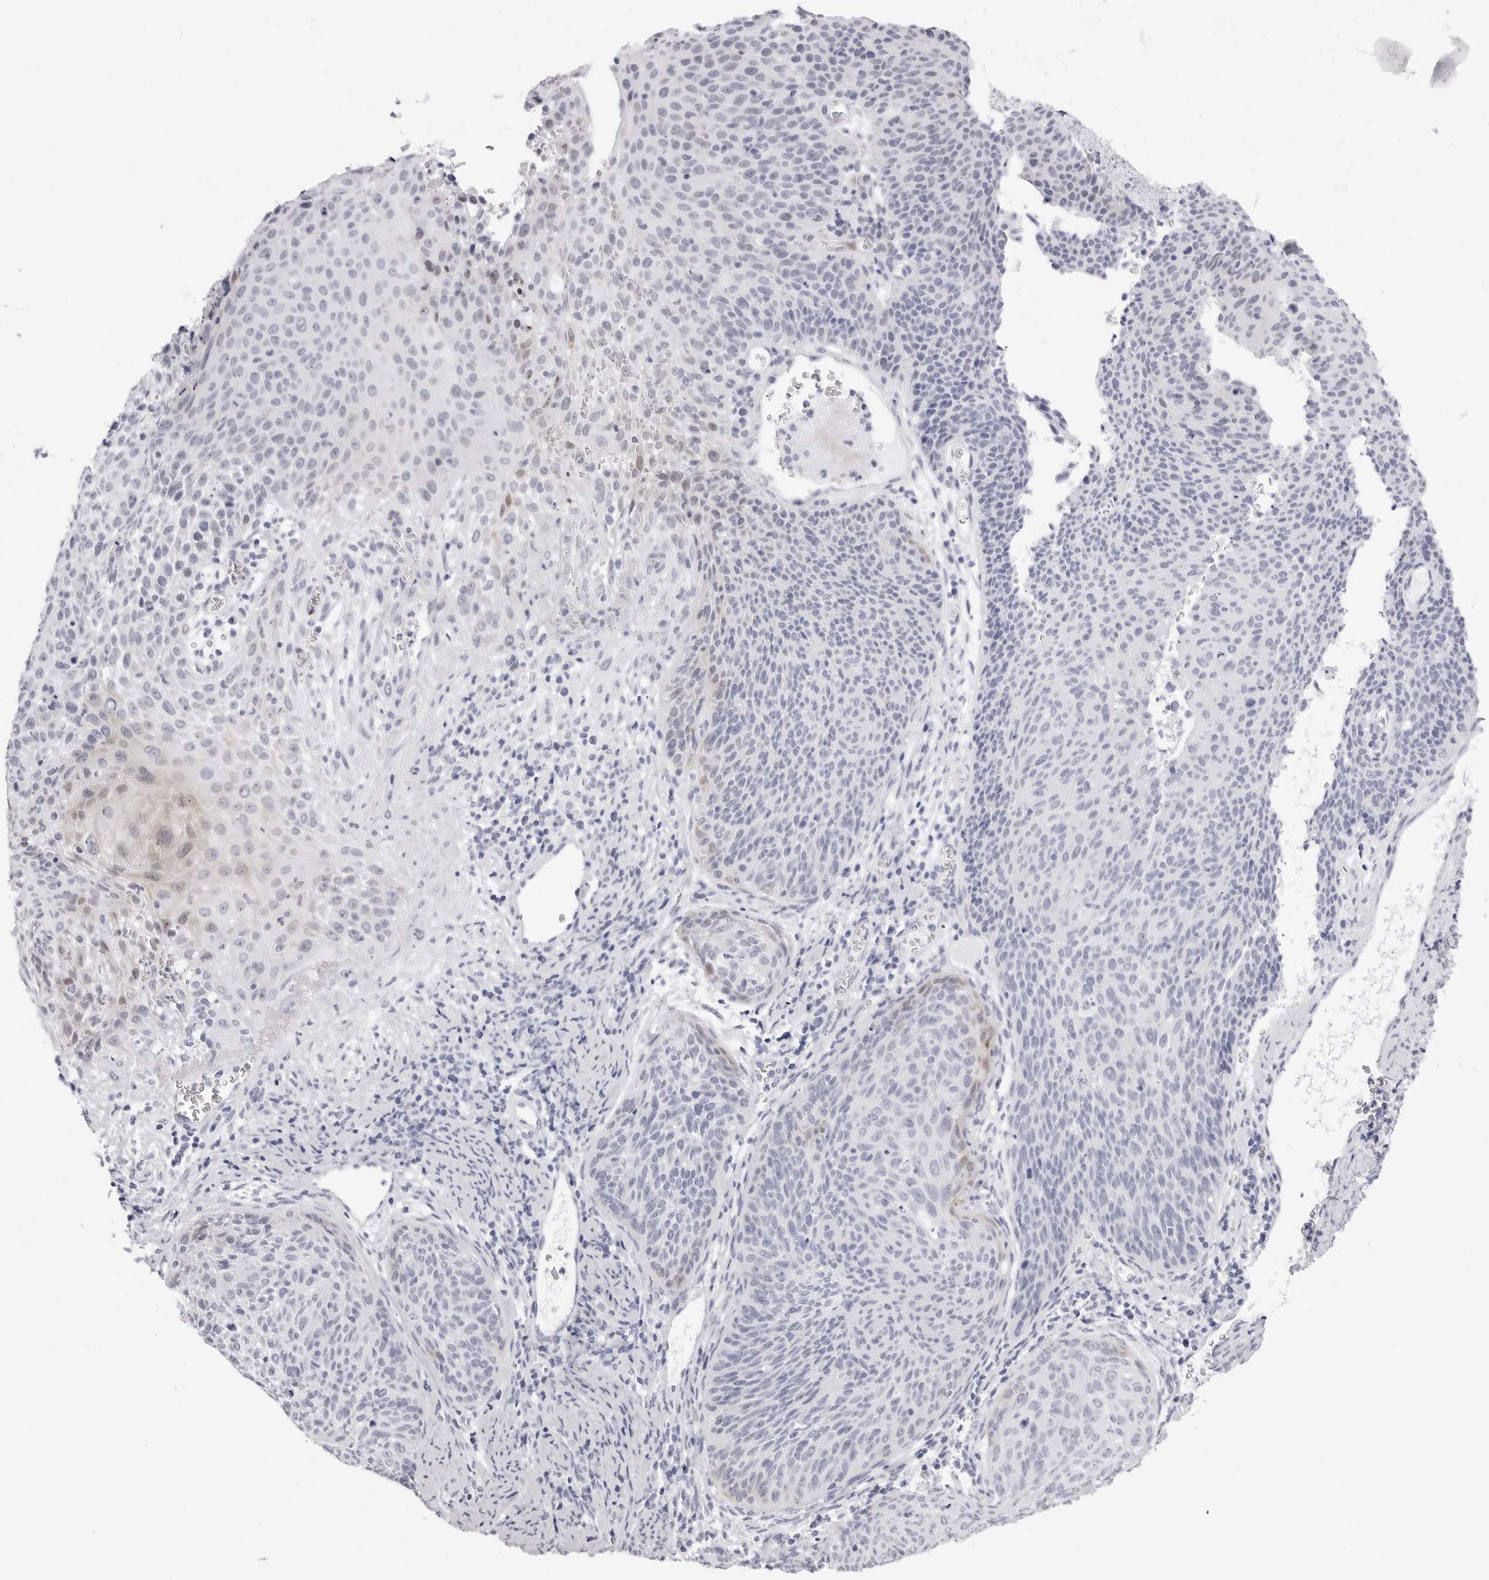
{"staining": {"intensity": "negative", "quantity": "none", "location": "none"}, "tissue": "cervical cancer", "cell_type": "Tumor cells", "image_type": "cancer", "snomed": [{"axis": "morphology", "description": "Squamous cell carcinoma, NOS"}, {"axis": "topography", "description": "Cervix"}], "caption": "The immunohistochemistry (IHC) photomicrograph has no significant staining in tumor cells of squamous cell carcinoma (cervical) tissue. (DAB (3,3'-diaminobenzidine) immunohistochemistry (IHC), high magnification).", "gene": "TSSK1B", "patient": {"sex": "female", "age": 55}}